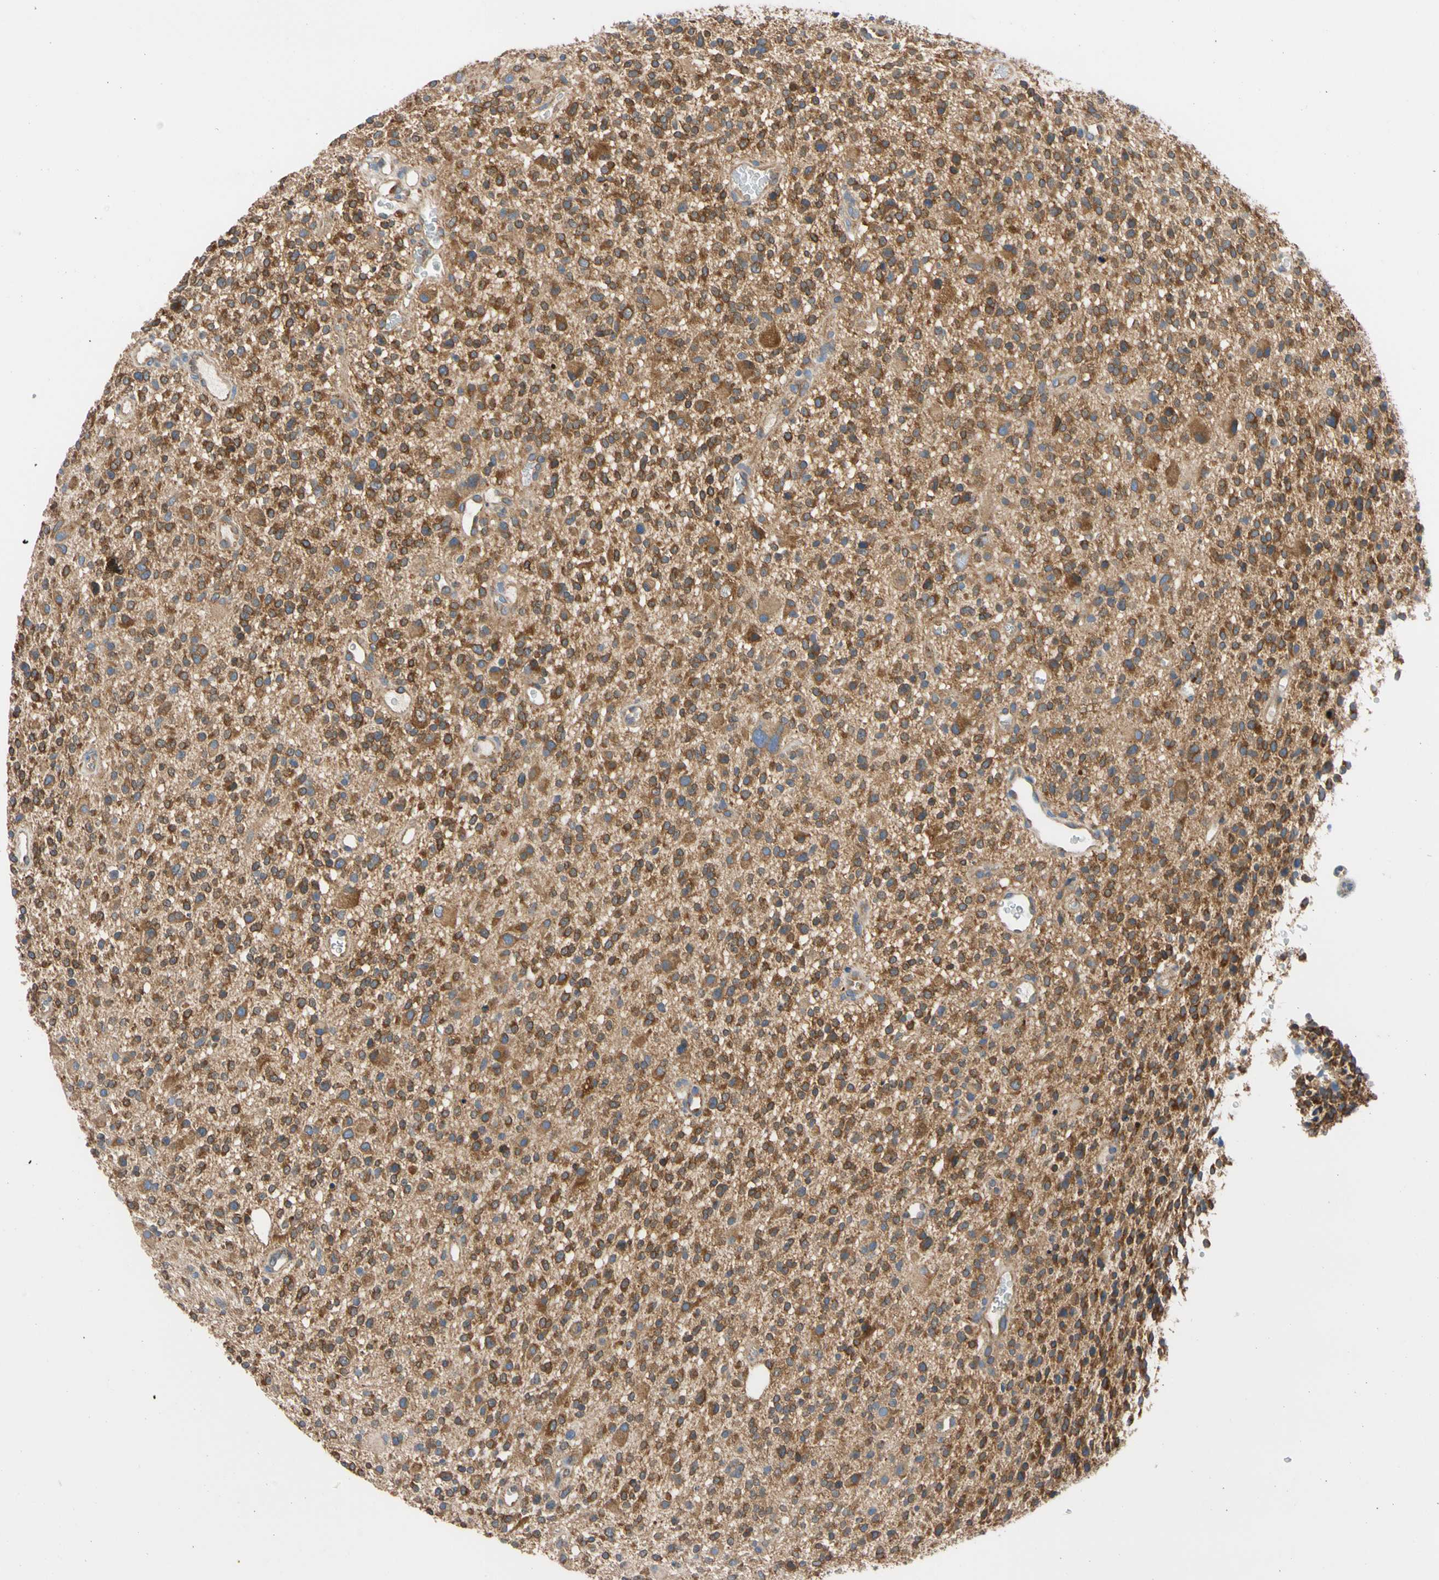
{"staining": {"intensity": "strong", "quantity": ">75%", "location": "cytoplasmic/membranous"}, "tissue": "glioma", "cell_type": "Tumor cells", "image_type": "cancer", "snomed": [{"axis": "morphology", "description": "Glioma, malignant, High grade"}, {"axis": "topography", "description": "Brain"}], "caption": "The image exhibits staining of glioma, revealing strong cytoplasmic/membranous protein positivity (brown color) within tumor cells.", "gene": "GPHN", "patient": {"sex": "male", "age": 48}}